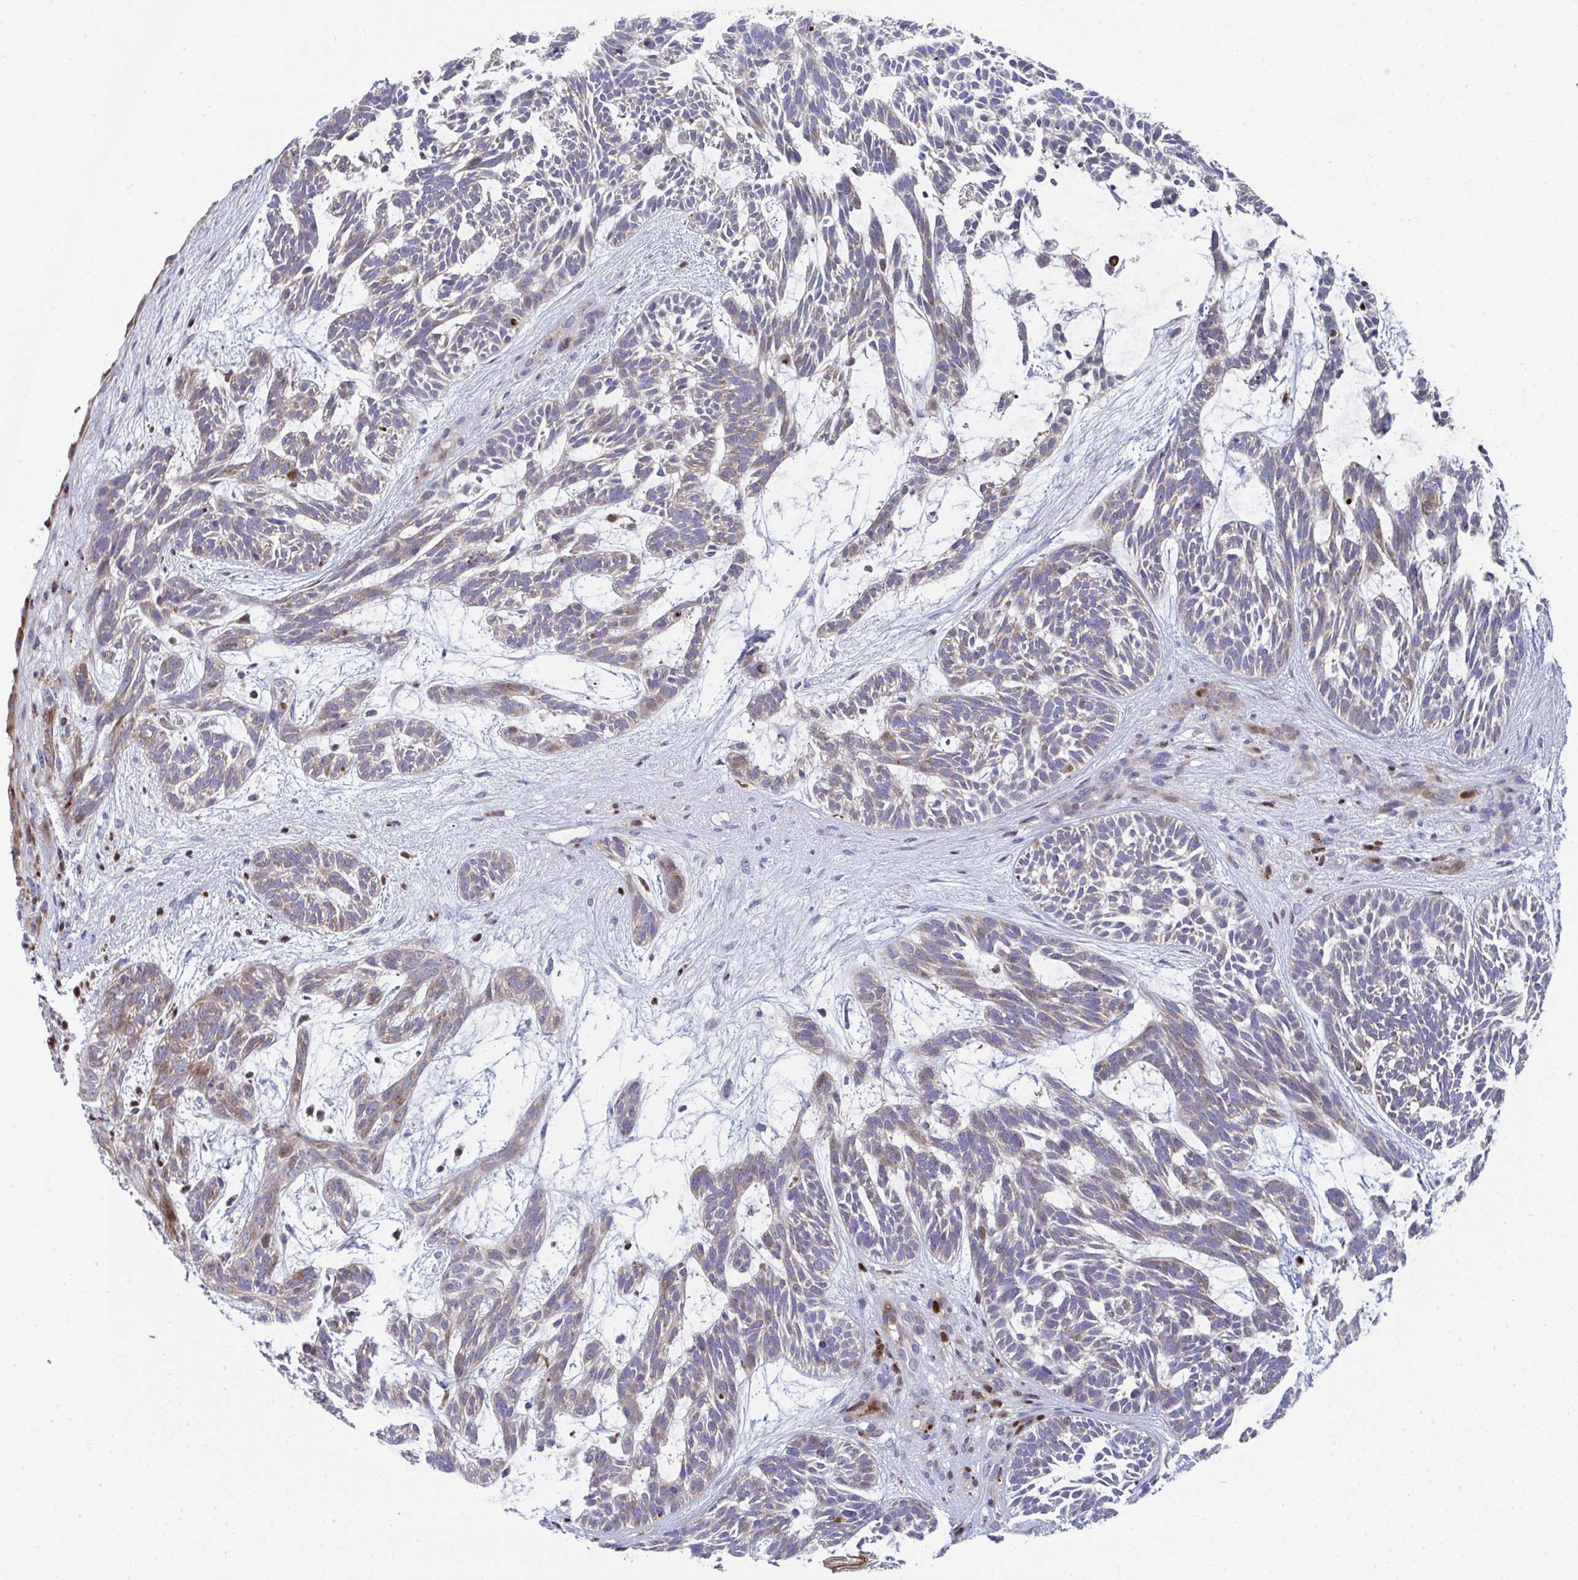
{"staining": {"intensity": "moderate", "quantity": "25%-75%", "location": "cytoplasmic/membranous"}, "tissue": "skin cancer", "cell_type": "Tumor cells", "image_type": "cancer", "snomed": [{"axis": "morphology", "description": "Basal cell carcinoma"}, {"axis": "topography", "description": "Skin"}, {"axis": "topography", "description": "Skin, foot"}], "caption": "High-power microscopy captured an IHC micrograph of skin cancer, revealing moderate cytoplasmic/membranous expression in about 25%-75% of tumor cells.", "gene": "AOC2", "patient": {"sex": "female", "age": 77}}